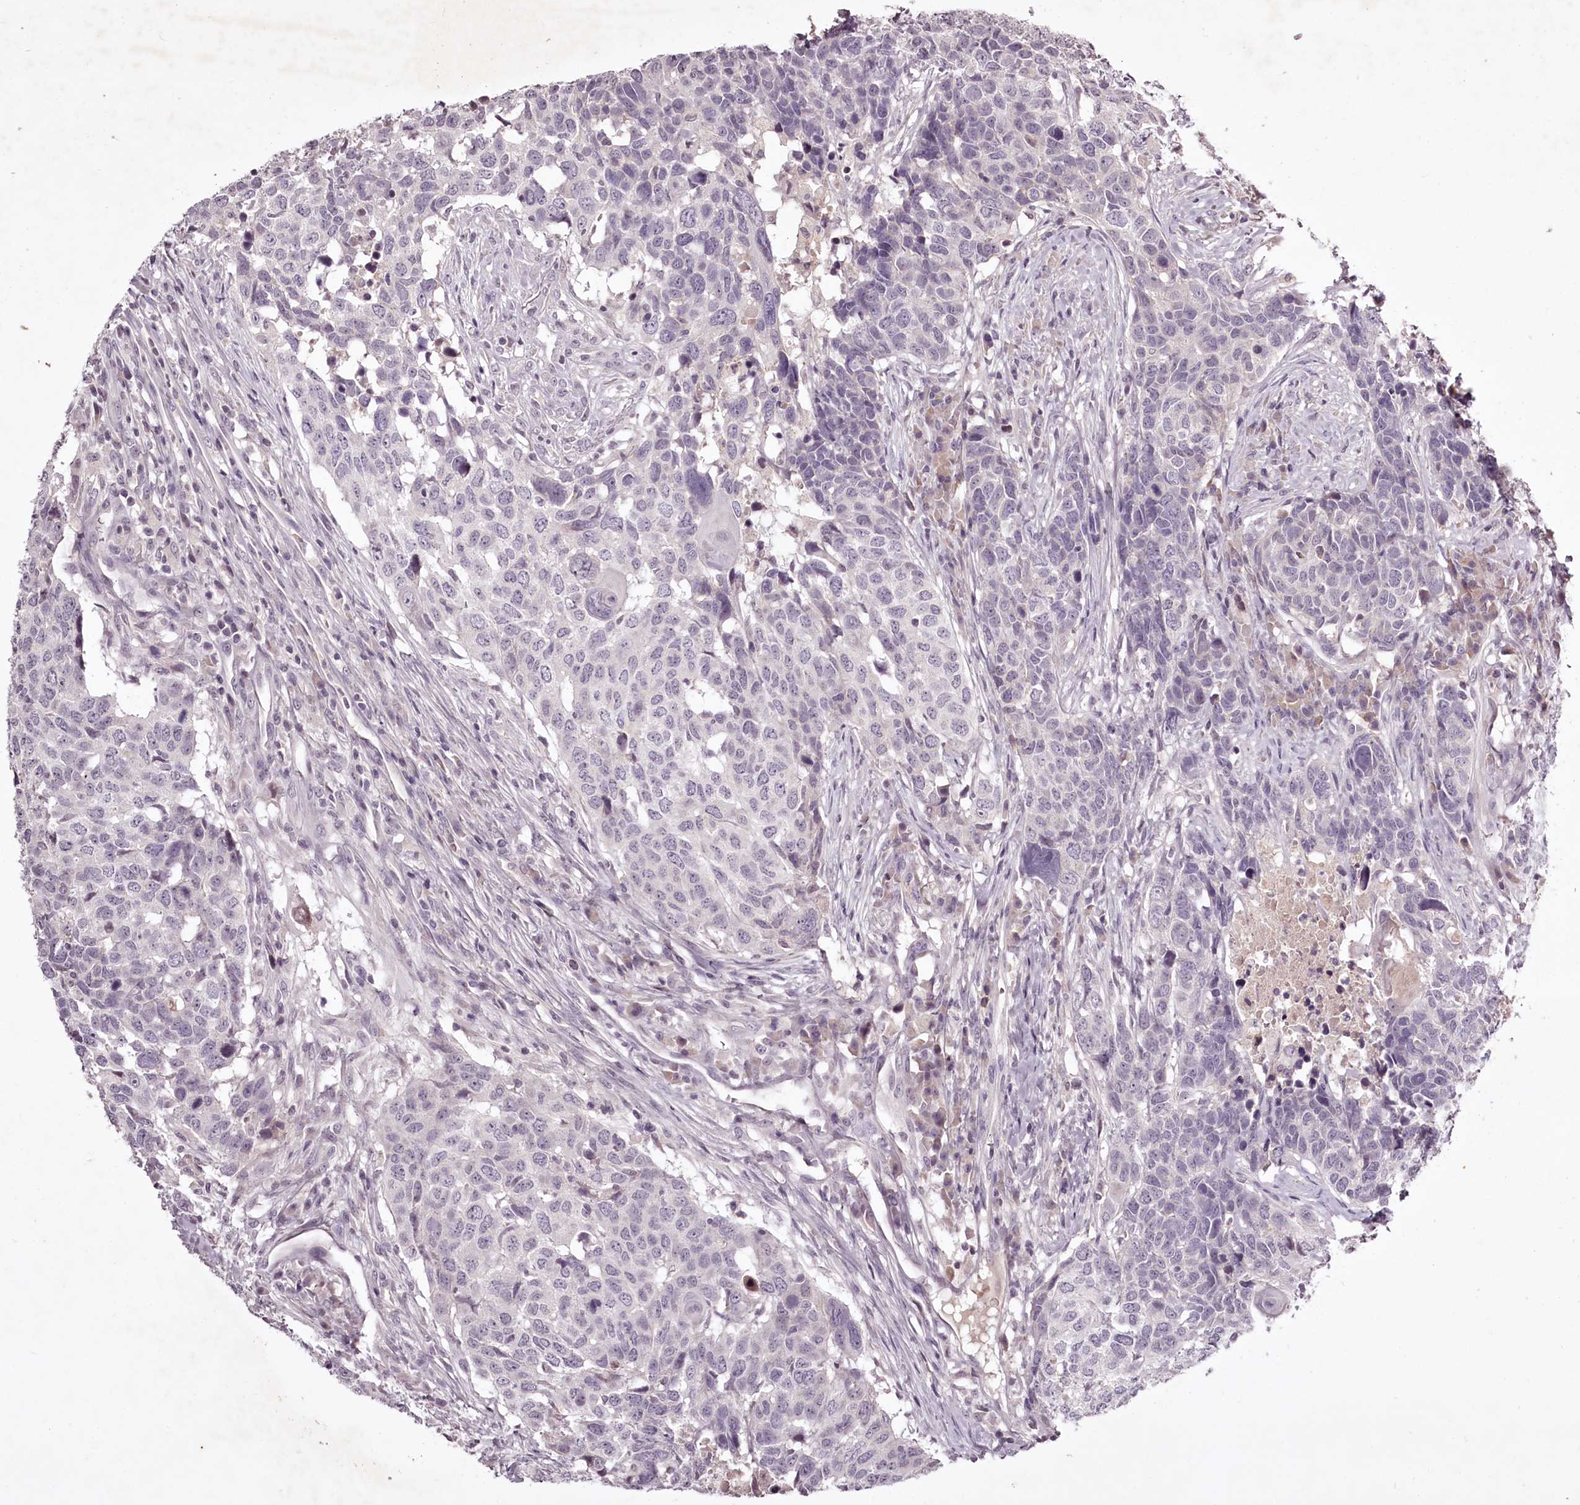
{"staining": {"intensity": "negative", "quantity": "none", "location": "none"}, "tissue": "head and neck cancer", "cell_type": "Tumor cells", "image_type": "cancer", "snomed": [{"axis": "morphology", "description": "Squamous cell carcinoma, NOS"}, {"axis": "topography", "description": "Head-Neck"}], "caption": "Protein analysis of squamous cell carcinoma (head and neck) demonstrates no significant expression in tumor cells.", "gene": "RBMXL2", "patient": {"sex": "male", "age": 66}}